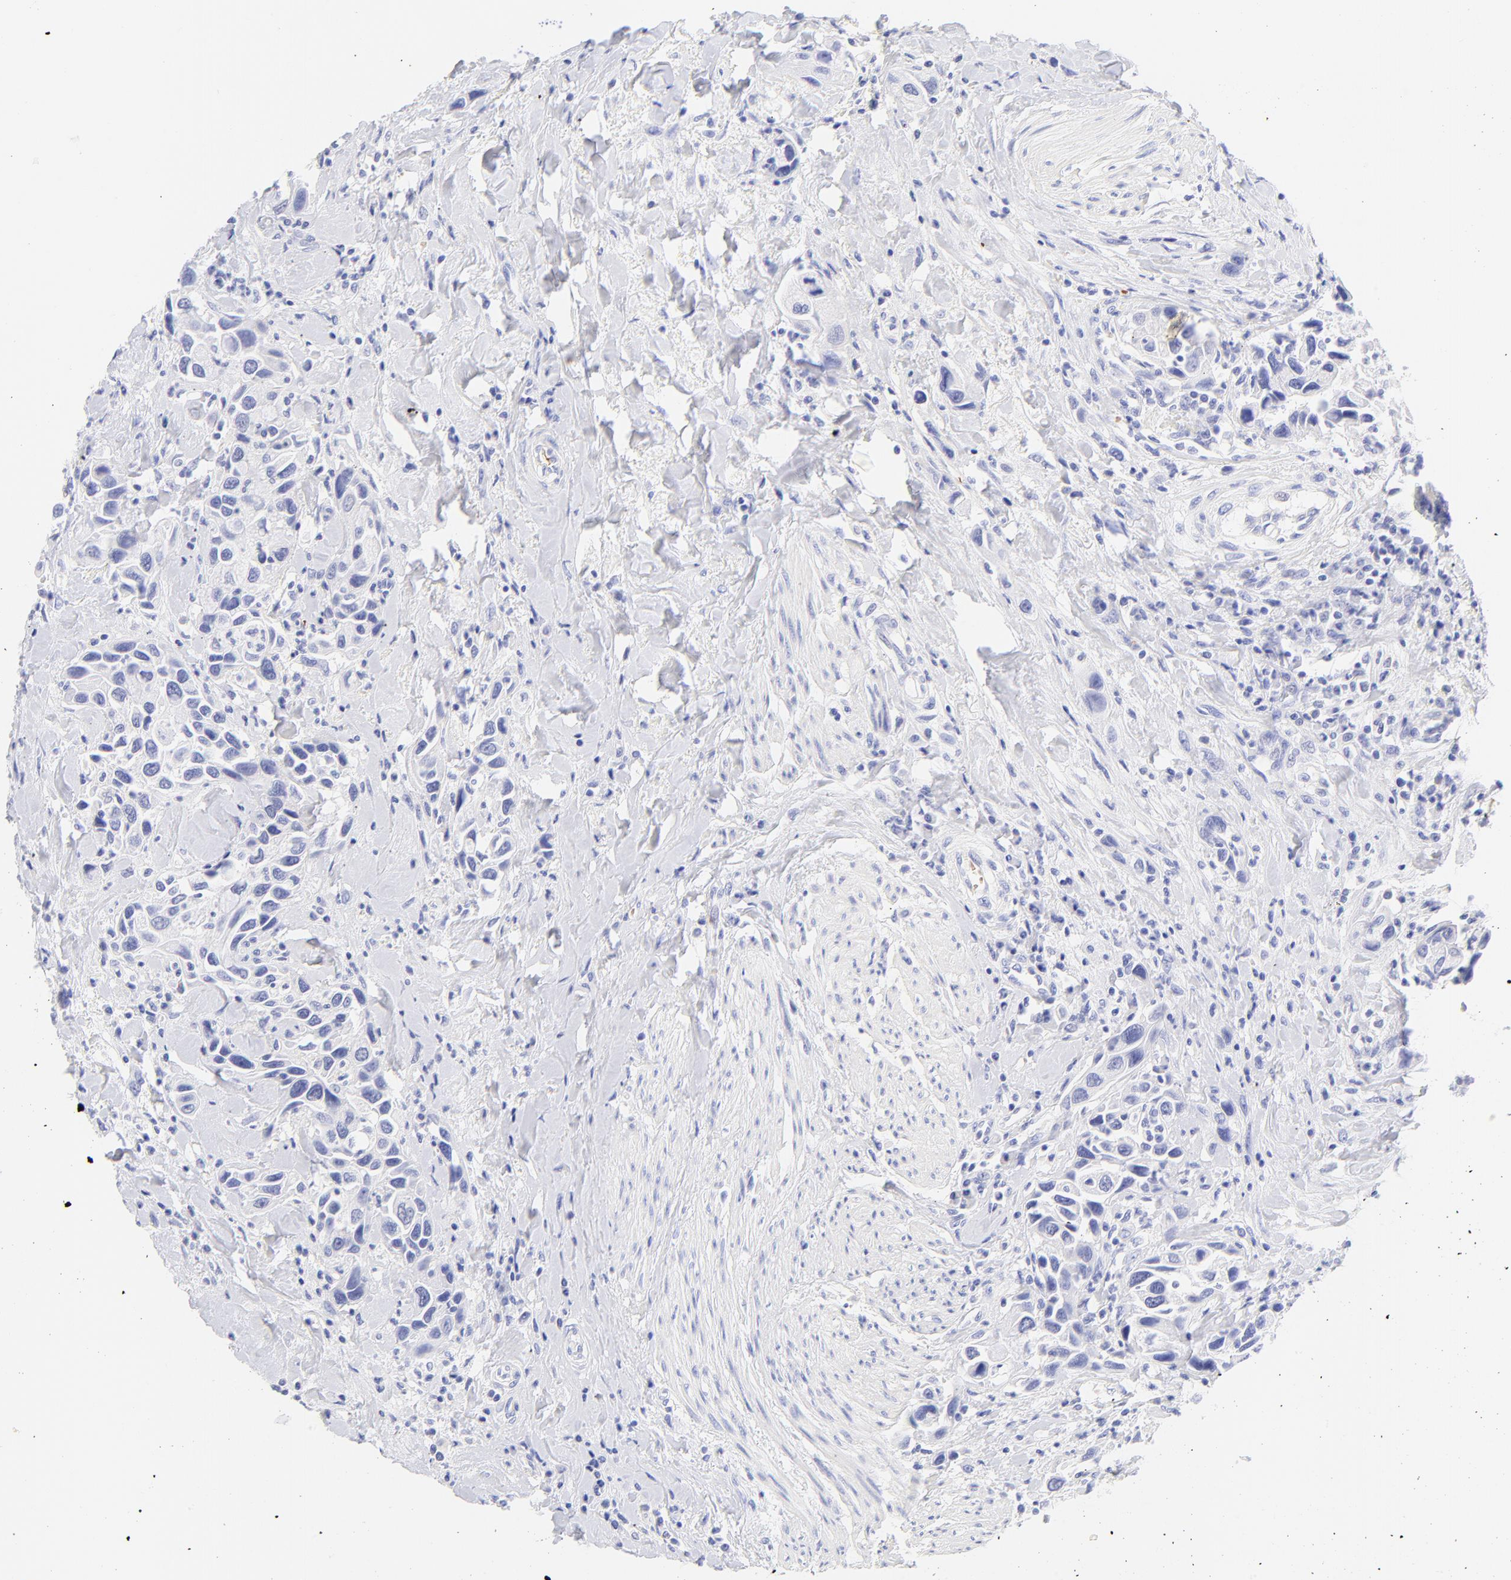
{"staining": {"intensity": "negative", "quantity": "none", "location": "none"}, "tissue": "urothelial cancer", "cell_type": "Tumor cells", "image_type": "cancer", "snomed": [{"axis": "morphology", "description": "Urothelial carcinoma, High grade"}, {"axis": "topography", "description": "Urinary bladder"}], "caption": "Urothelial cancer stained for a protein using immunohistochemistry (IHC) displays no expression tumor cells.", "gene": "FRMPD3", "patient": {"sex": "male", "age": 66}}